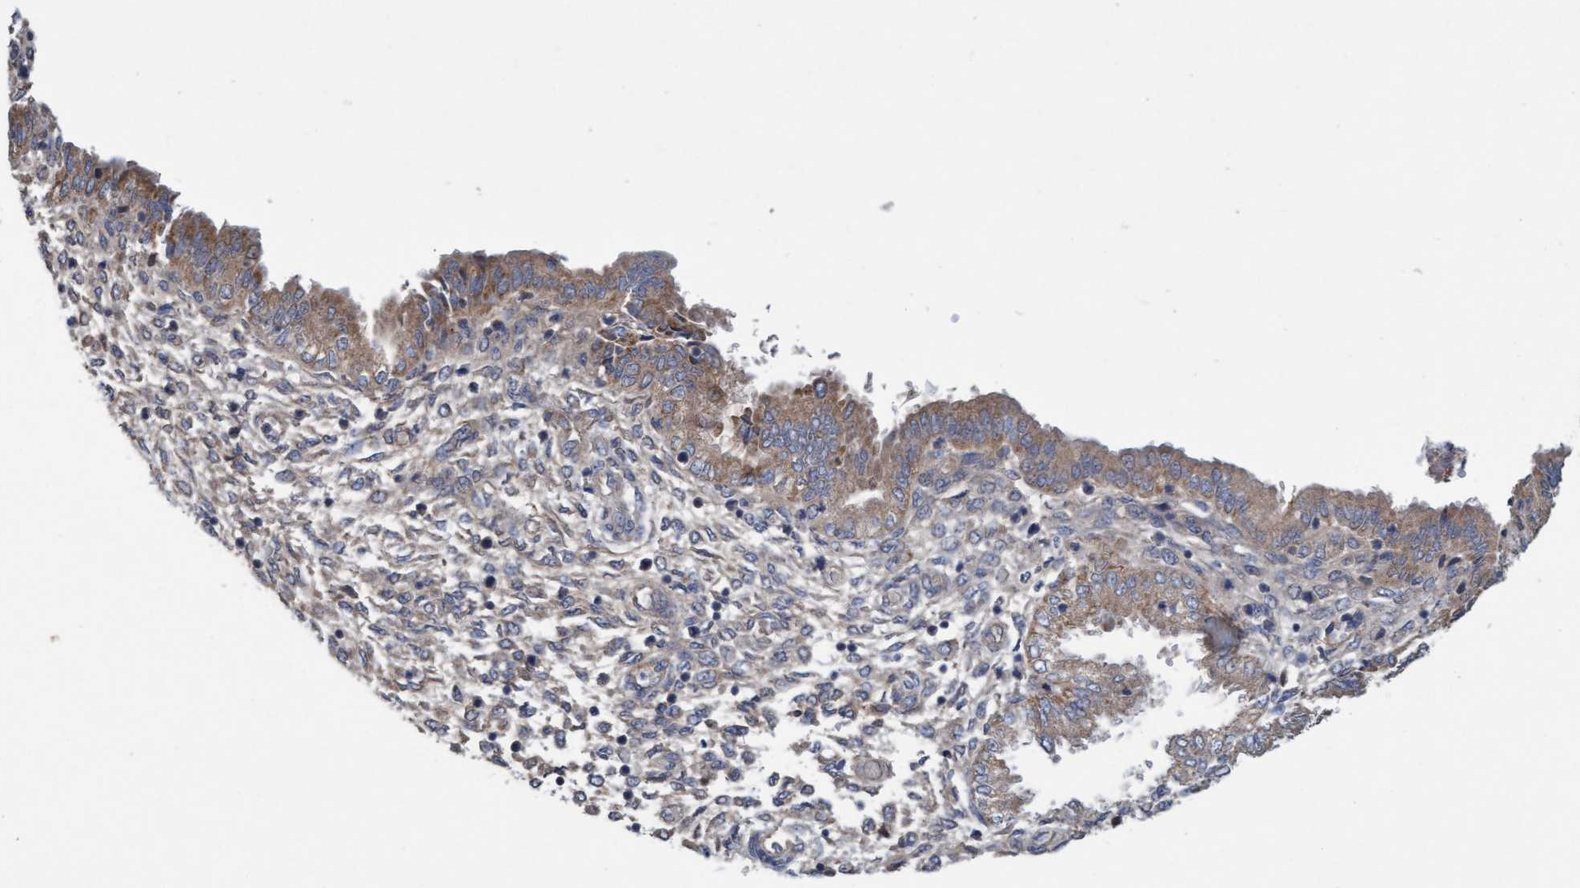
{"staining": {"intensity": "weak", "quantity": "<25%", "location": "cytoplasmic/membranous"}, "tissue": "endometrium", "cell_type": "Cells in endometrial stroma", "image_type": "normal", "snomed": [{"axis": "morphology", "description": "Normal tissue, NOS"}, {"axis": "topography", "description": "Endometrium"}], "caption": "High power microscopy histopathology image of an immunohistochemistry (IHC) micrograph of normal endometrium, revealing no significant expression in cells in endometrial stroma. (DAB (3,3'-diaminobenzidine) immunohistochemistry (IHC) with hematoxylin counter stain).", "gene": "DDHD2", "patient": {"sex": "female", "age": 33}}